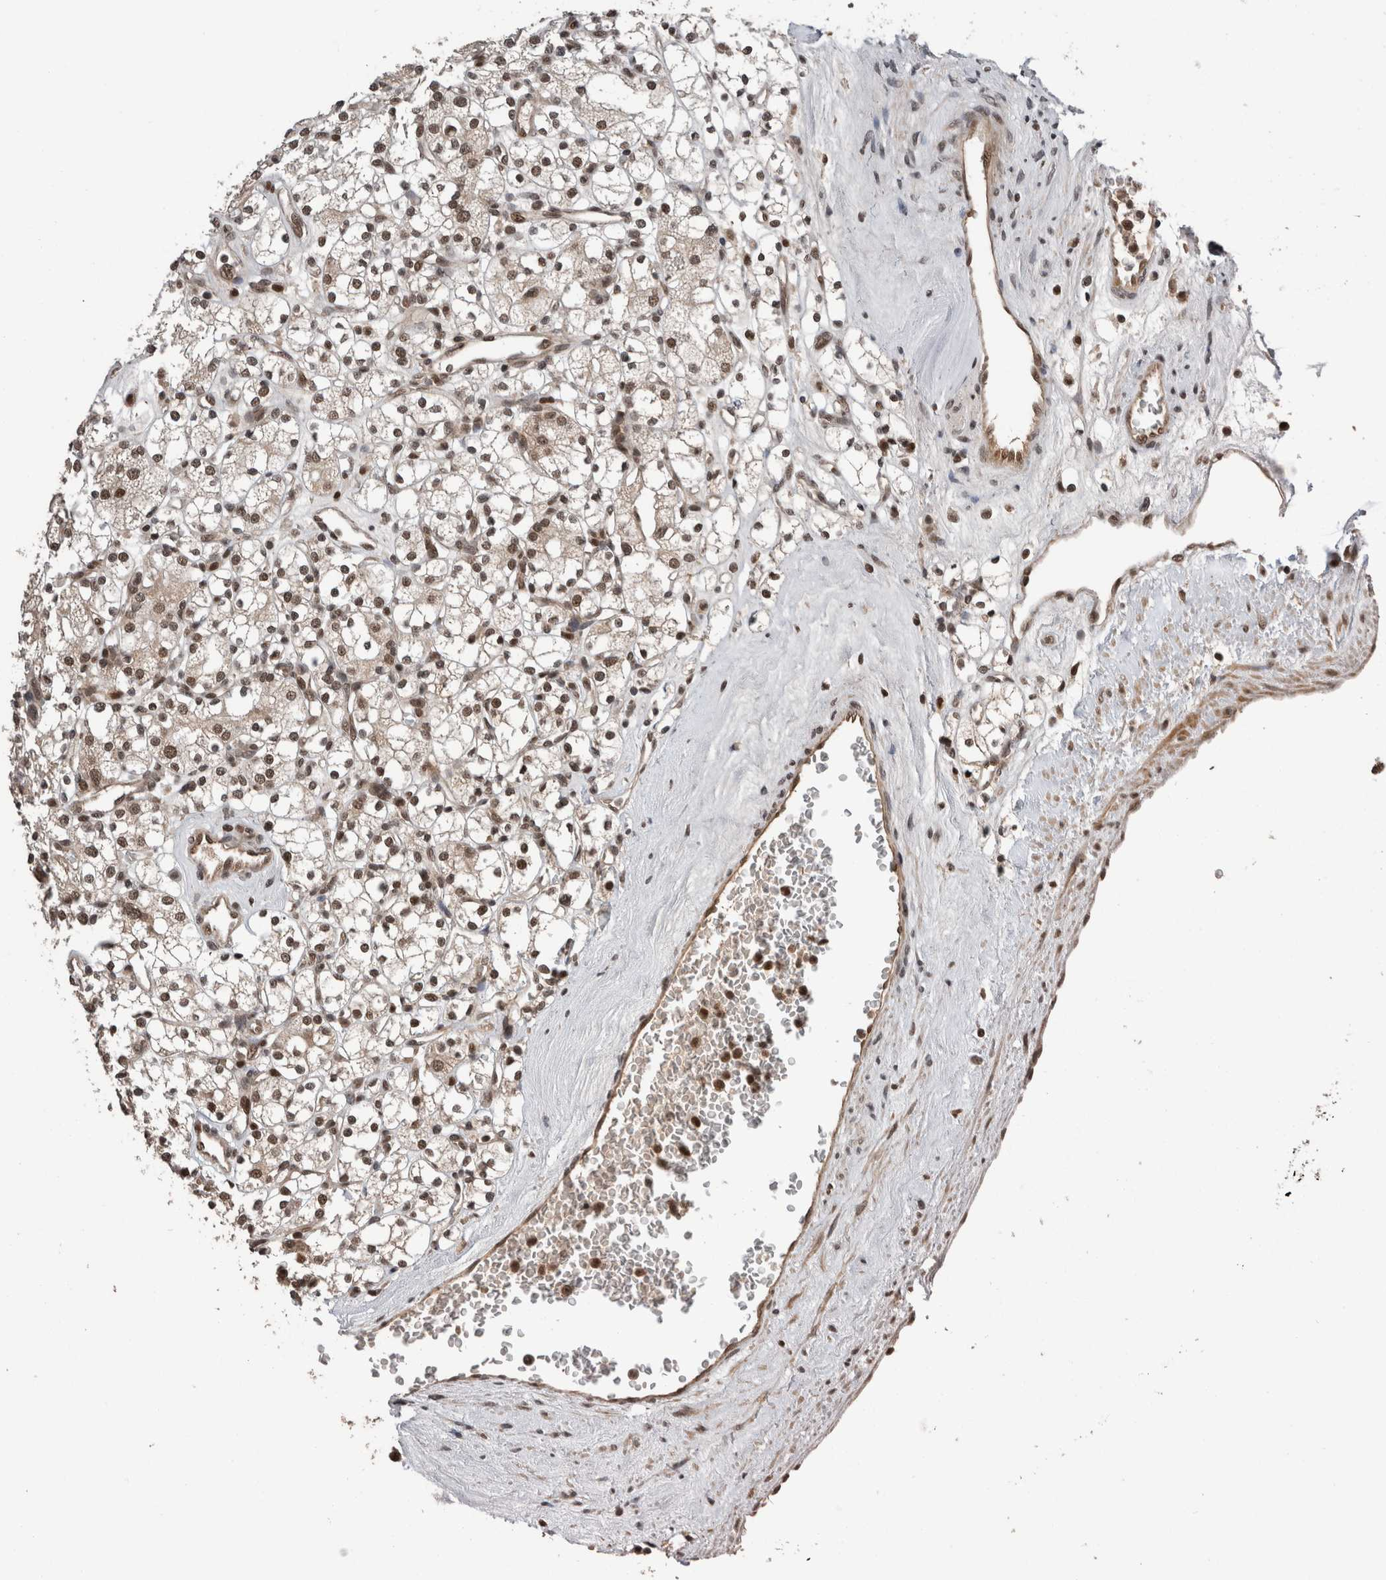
{"staining": {"intensity": "moderate", "quantity": "25%-75%", "location": "nuclear"}, "tissue": "renal cancer", "cell_type": "Tumor cells", "image_type": "cancer", "snomed": [{"axis": "morphology", "description": "Adenocarcinoma, NOS"}, {"axis": "topography", "description": "Kidney"}], "caption": "Renal cancer stained with a protein marker exhibits moderate staining in tumor cells.", "gene": "CPSF2", "patient": {"sex": "male", "age": 77}}